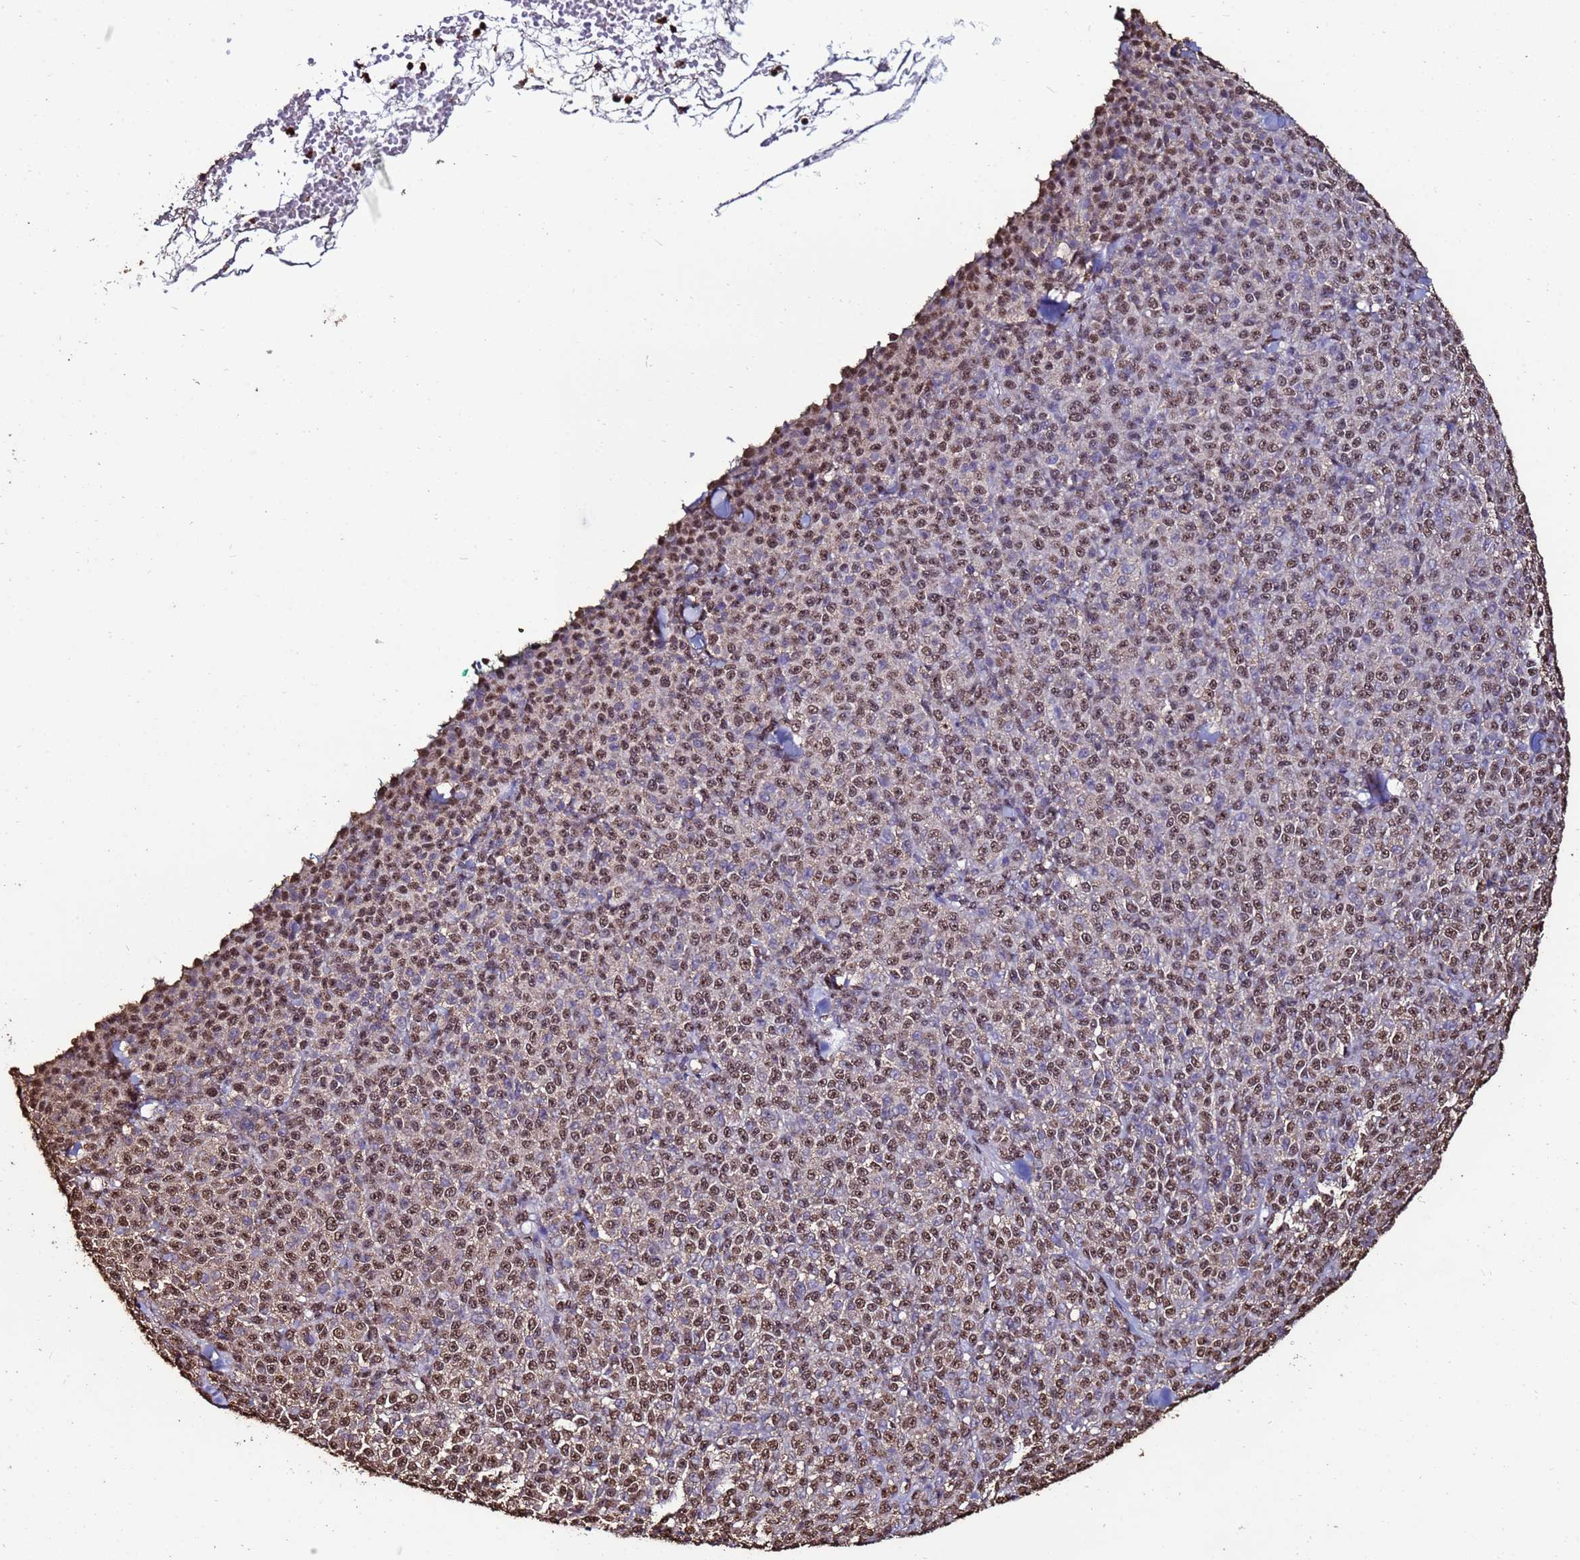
{"staining": {"intensity": "moderate", "quantity": ">75%", "location": "nuclear"}, "tissue": "melanoma", "cell_type": "Tumor cells", "image_type": "cancer", "snomed": [{"axis": "morphology", "description": "Normal tissue, NOS"}, {"axis": "morphology", "description": "Malignant melanoma, NOS"}, {"axis": "topography", "description": "Skin"}], "caption": "About >75% of tumor cells in human melanoma demonstrate moderate nuclear protein staining as visualized by brown immunohistochemical staining.", "gene": "TRIP6", "patient": {"sex": "female", "age": 34}}